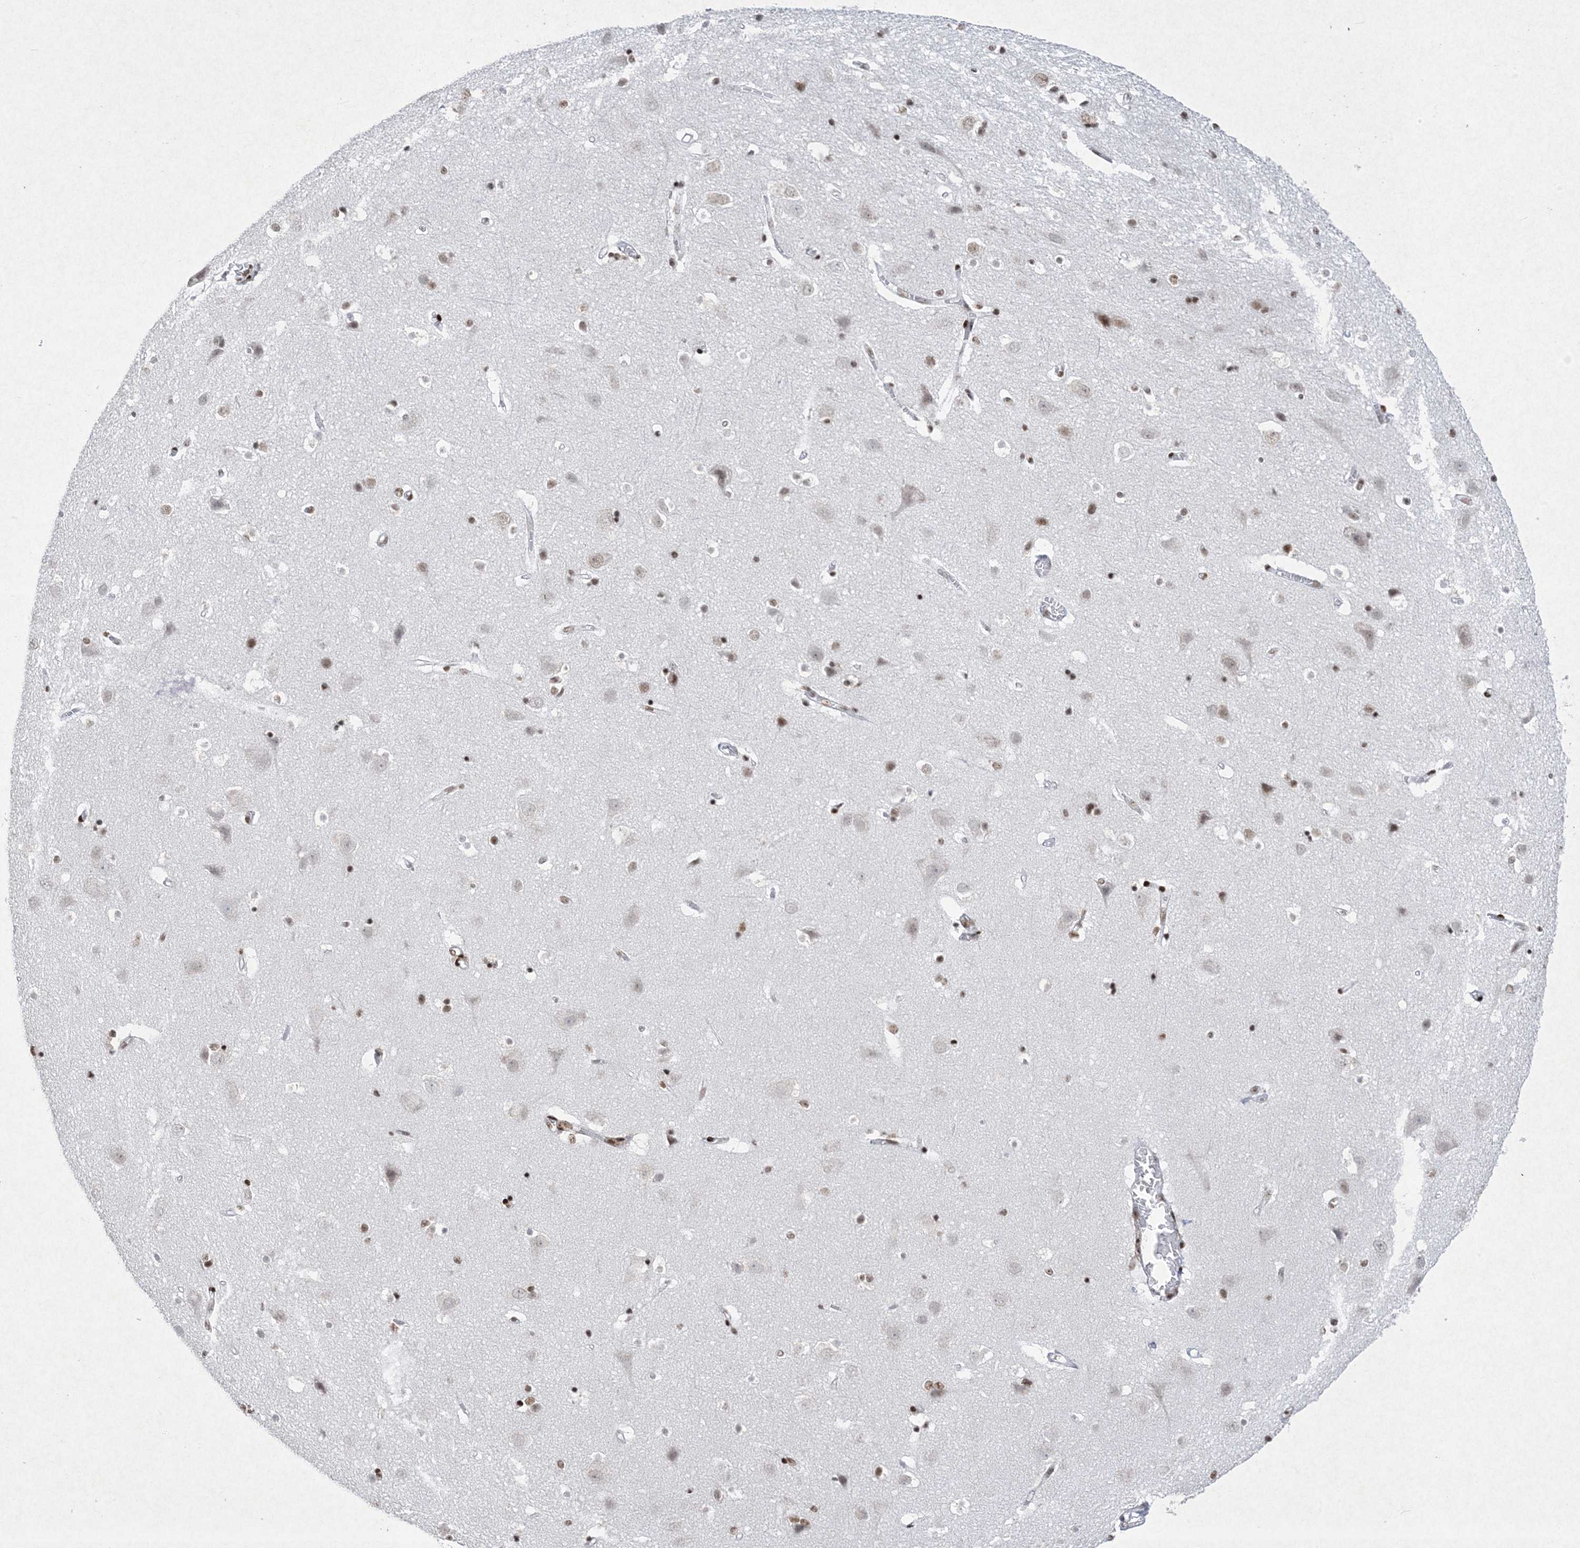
{"staining": {"intensity": "moderate", "quantity": ">75%", "location": "nuclear"}, "tissue": "cerebral cortex", "cell_type": "Endothelial cells", "image_type": "normal", "snomed": [{"axis": "morphology", "description": "Normal tissue, NOS"}, {"axis": "topography", "description": "Cerebral cortex"}], "caption": "A histopathology image showing moderate nuclear staining in about >75% of endothelial cells in benign cerebral cortex, as visualized by brown immunohistochemical staining.", "gene": "PKNOX2", "patient": {"sex": "male", "age": 54}}